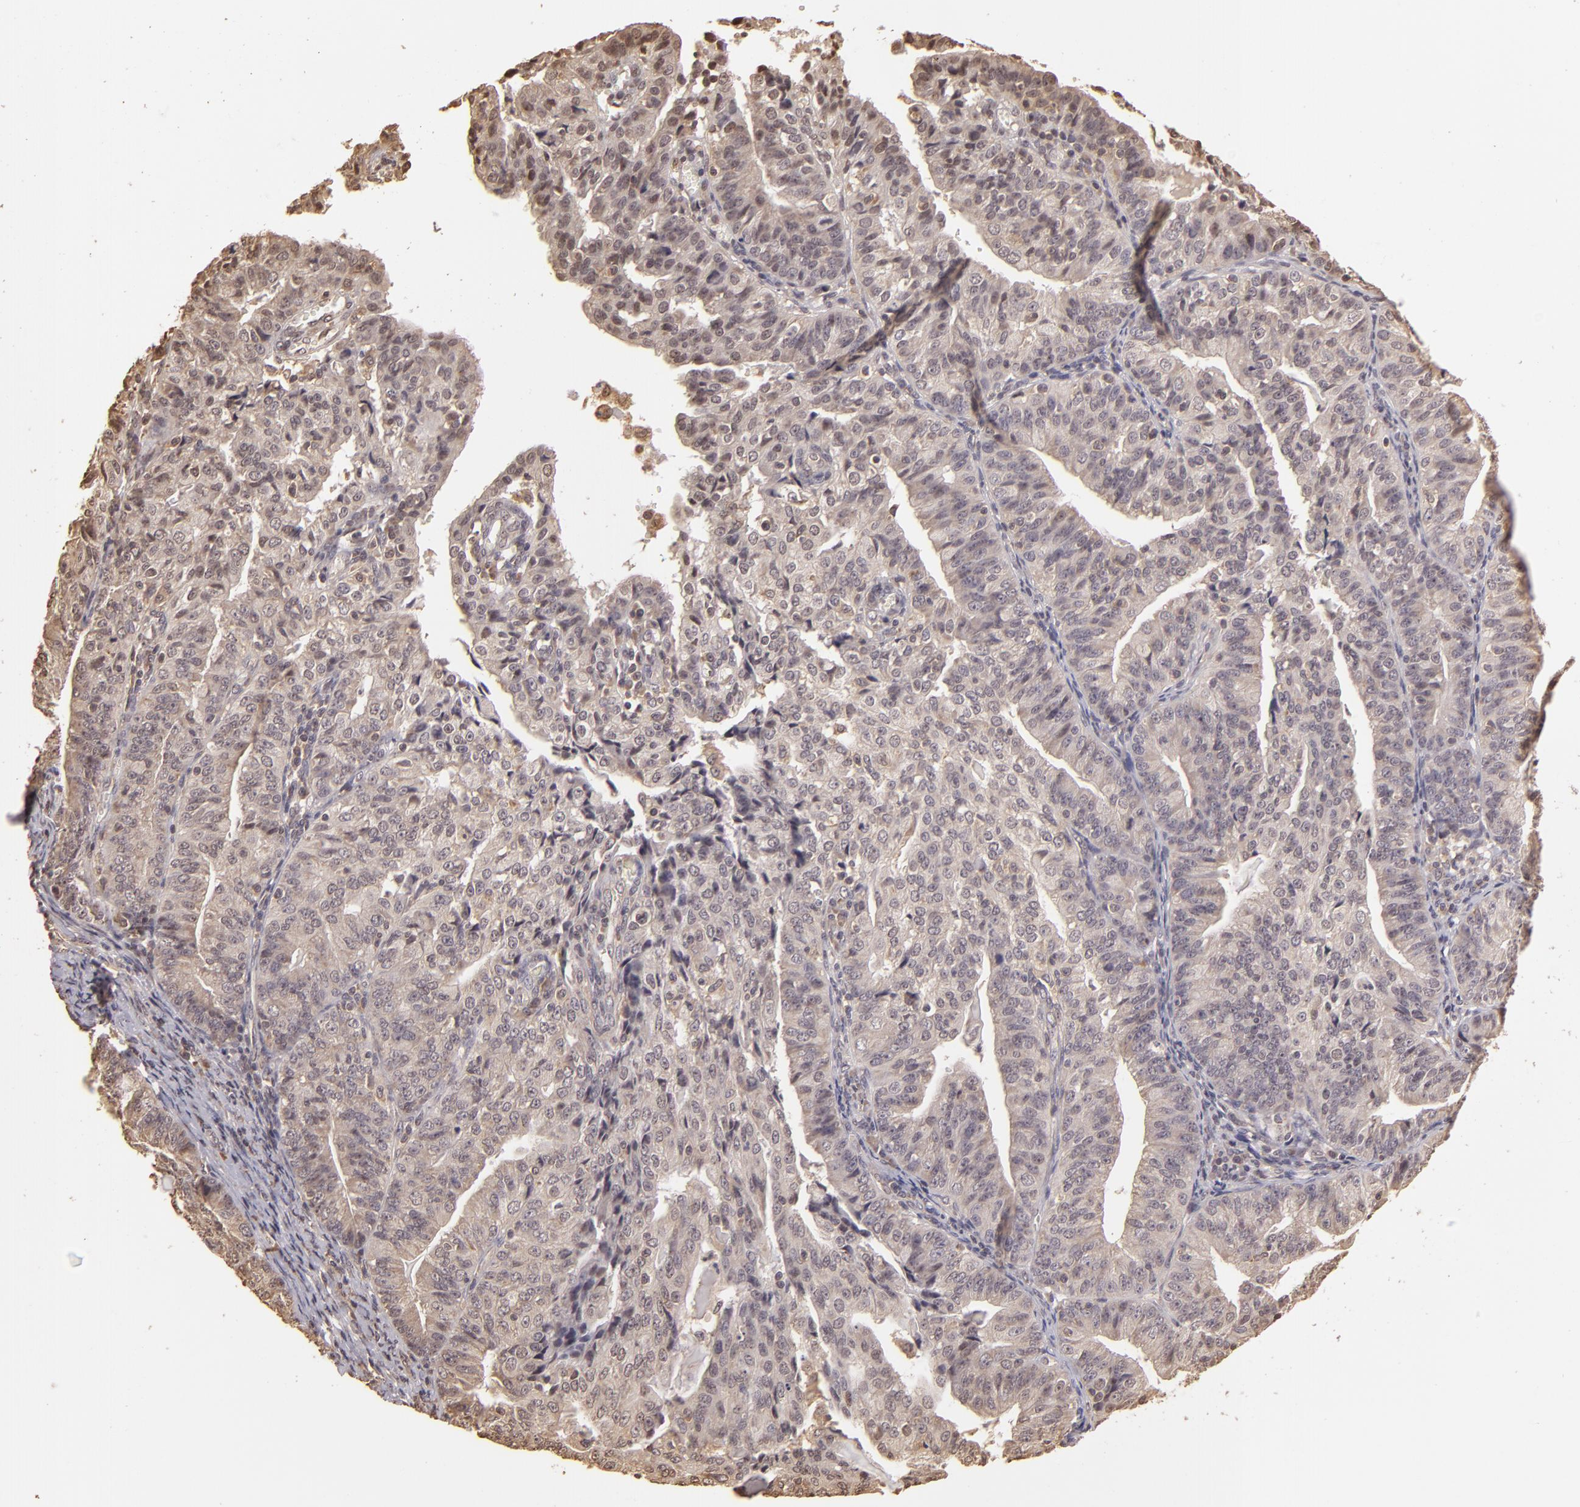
{"staining": {"intensity": "weak", "quantity": "<25%", "location": "cytoplasmic/membranous,nuclear"}, "tissue": "endometrial cancer", "cell_type": "Tumor cells", "image_type": "cancer", "snomed": [{"axis": "morphology", "description": "Adenocarcinoma, NOS"}, {"axis": "topography", "description": "Endometrium"}], "caption": "The image shows no significant positivity in tumor cells of endometrial cancer (adenocarcinoma).", "gene": "ARPC2", "patient": {"sex": "female", "age": 56}}